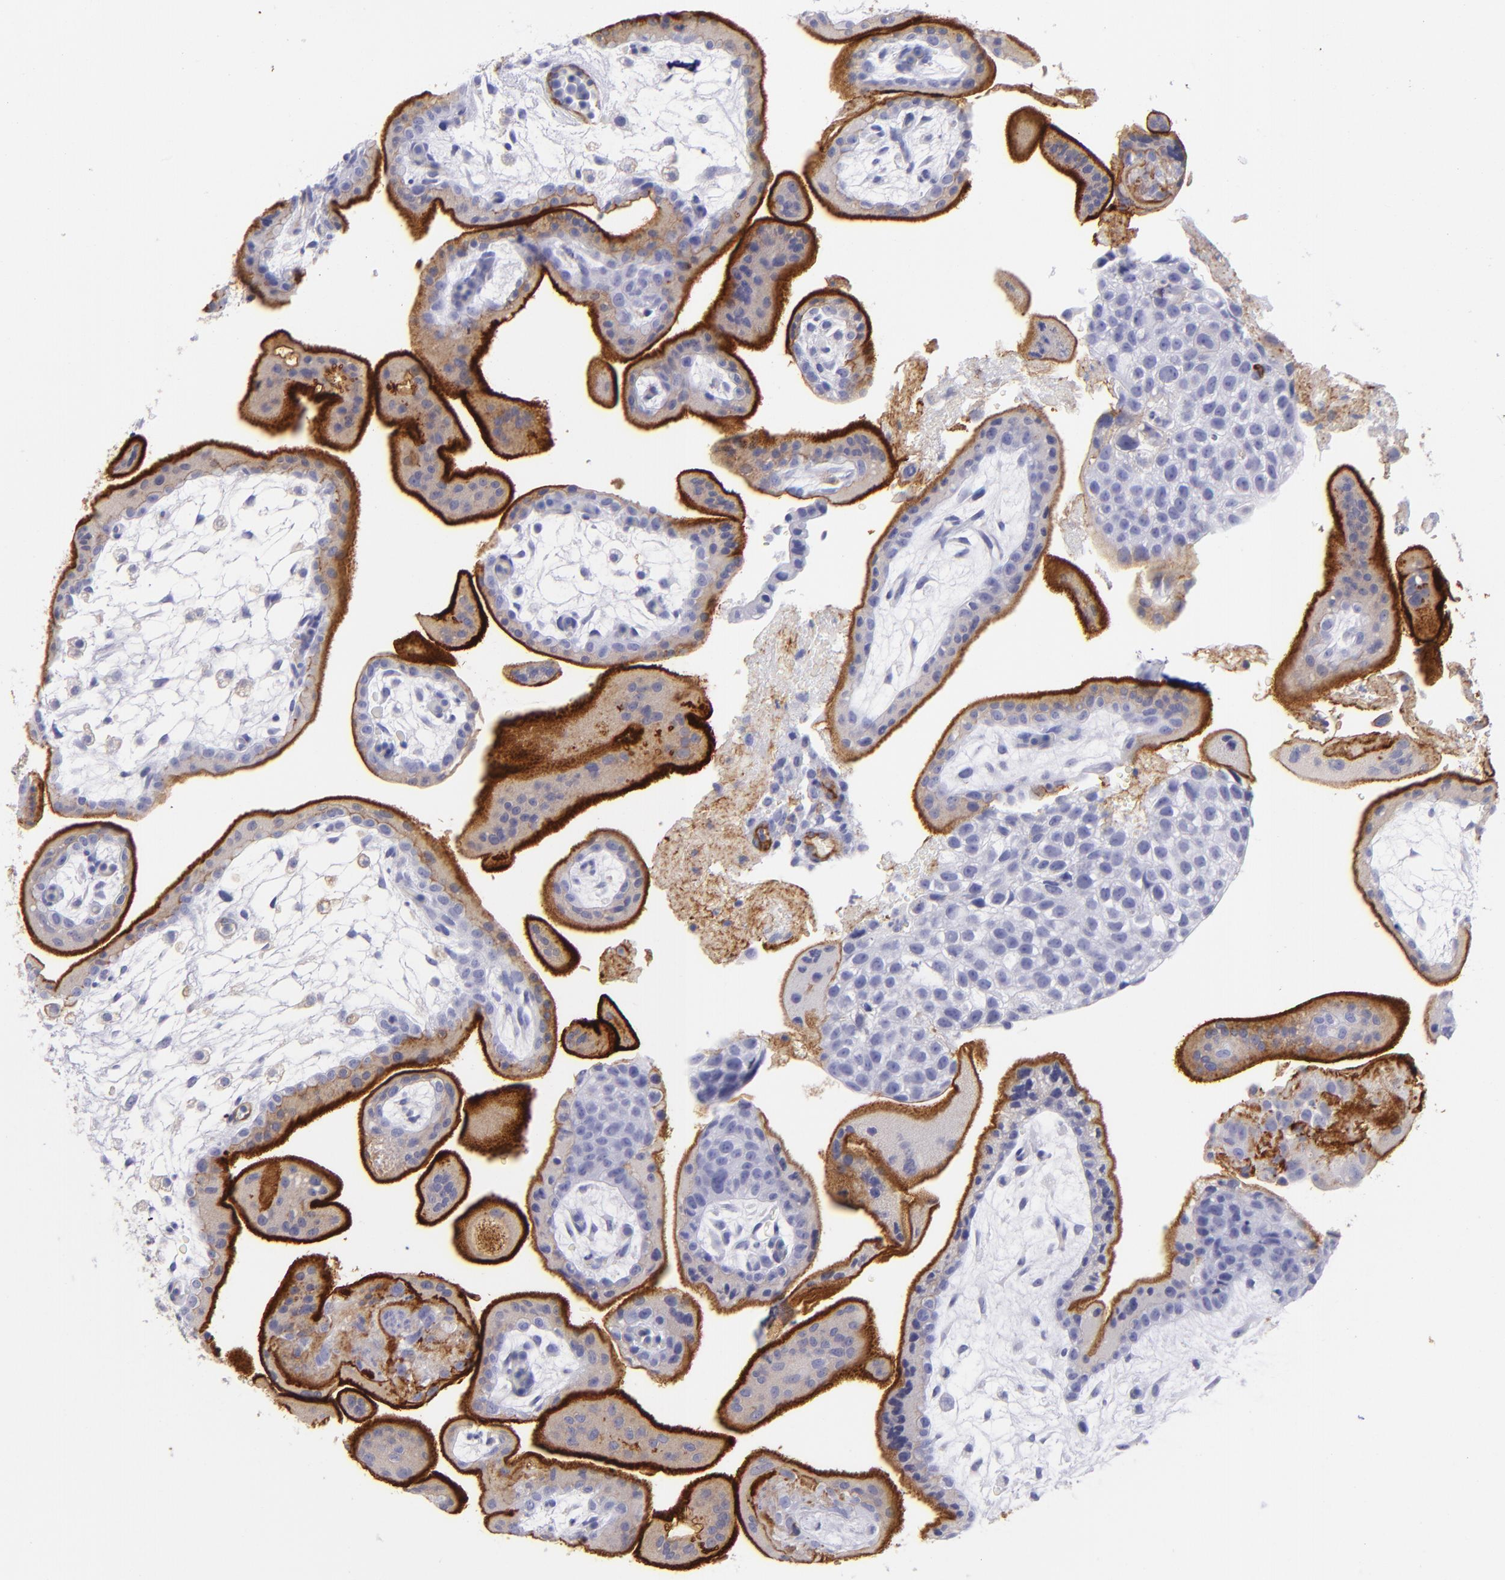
{"staining": {"intensity": "negative", "quantity": "none", "location": "none"}, "tissue": "placenta", "cell_type": "Decidual cells", "image_type": "normal", "snomed": [{"axis": "morphology", "description": "Normal tissue, NOS"}, {"axis": "topography", "description": "Placenta"}], "caption": "IHC histopathology image of normal placenta stained for a protein (brown), which shows no positivity in decidual cells.", "gene": "ENTPD1", "patient": {"sex": "female", "age": 35}}